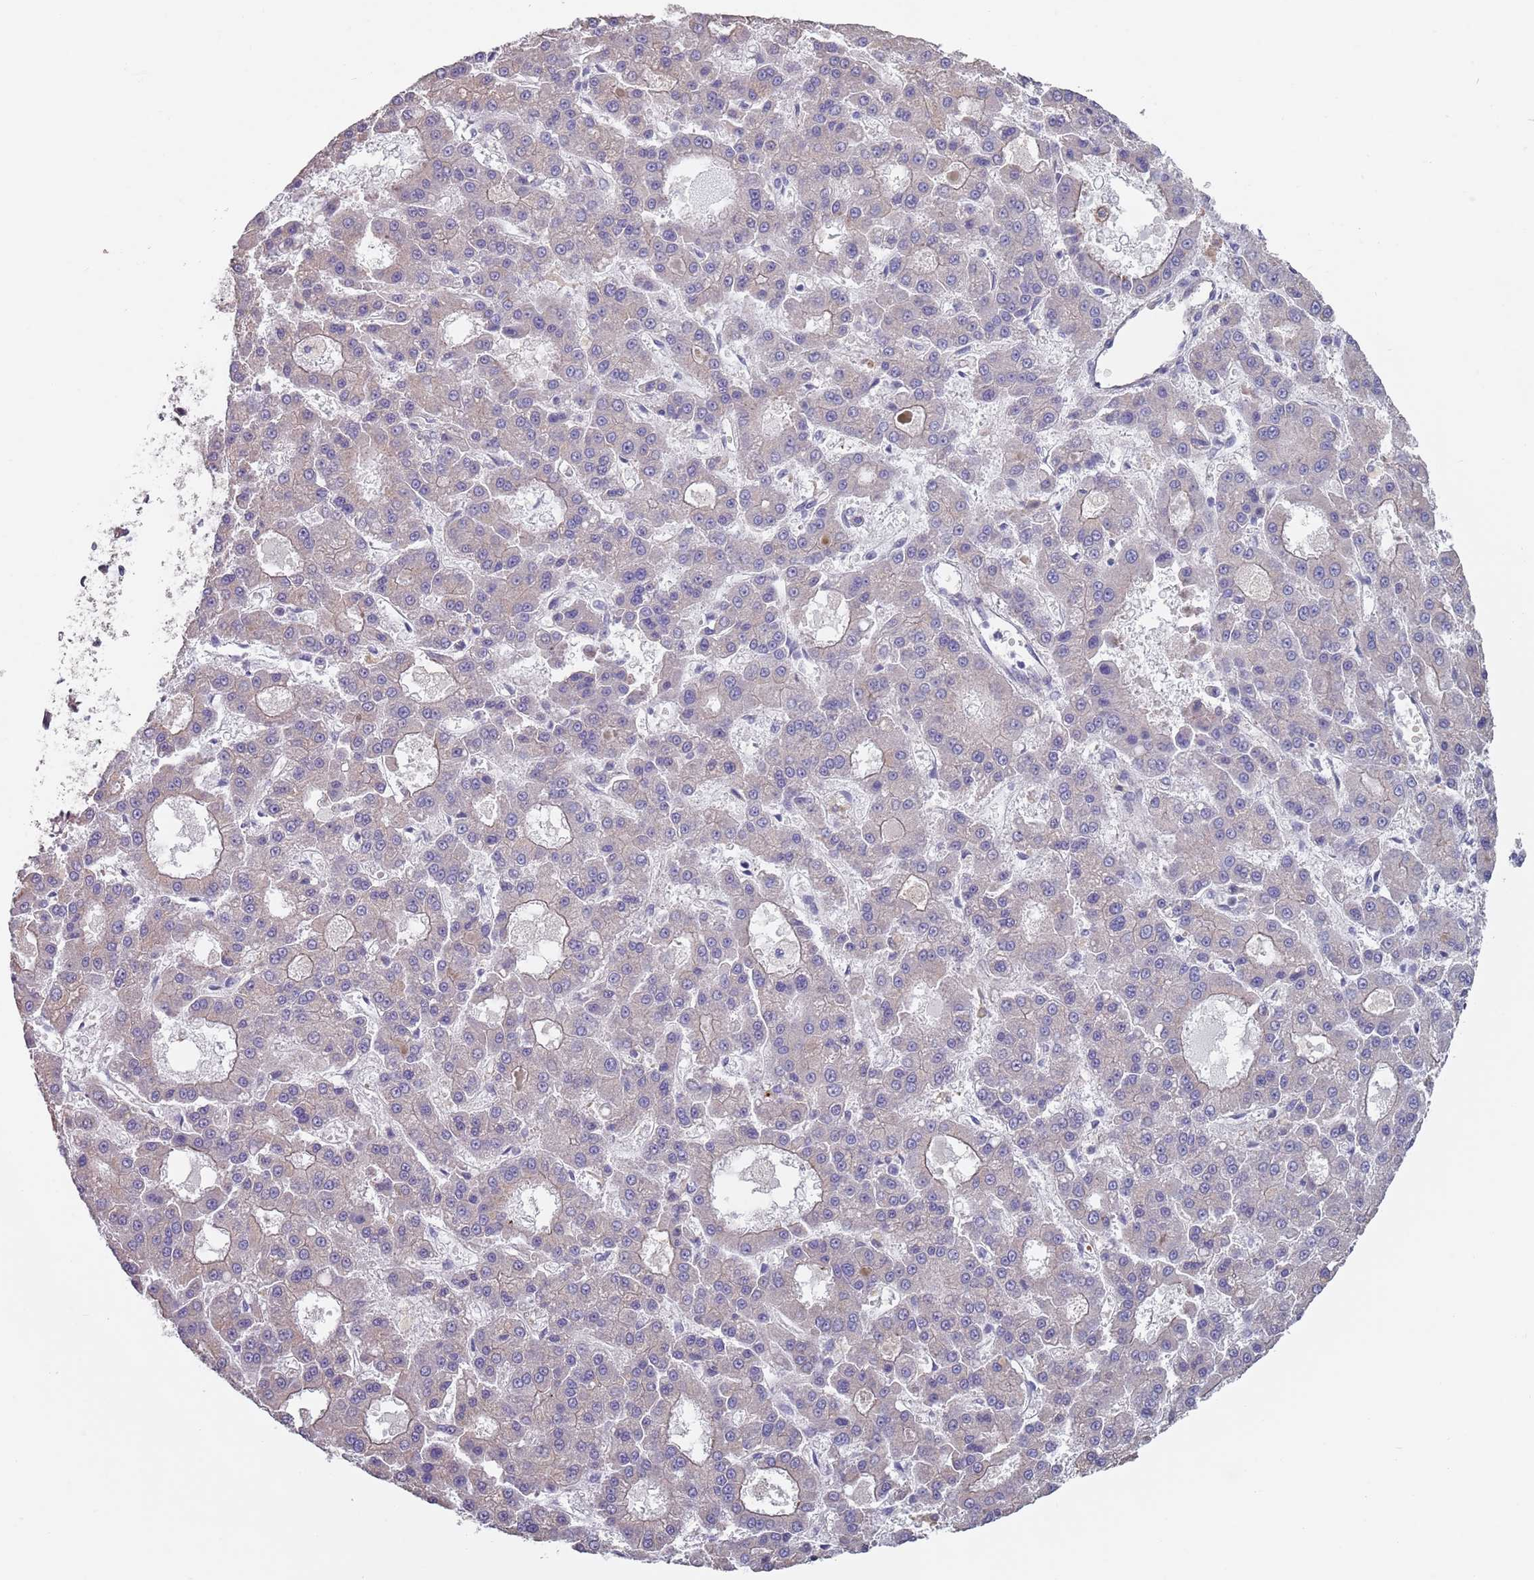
{"staining": {"intensity": "weak", "quantity": "<25%", "location": "cytoplasmic/membranous"}, "tissue": "liver cancer", "cell_type": "Tumor cells", "image_type": "cancer", "snomed": [{"axis": "morphology", "description": "Carcinoma, Hepatocellular, NOS"}, {"axis": "topography", "description": "Liver"}], "caption": "Tumor cells are negative for brown protein staining in liver cancer (hepatocellular carcinoma).", "gene": "APPL2", "patient": {"sex": "male", "age": 70}}